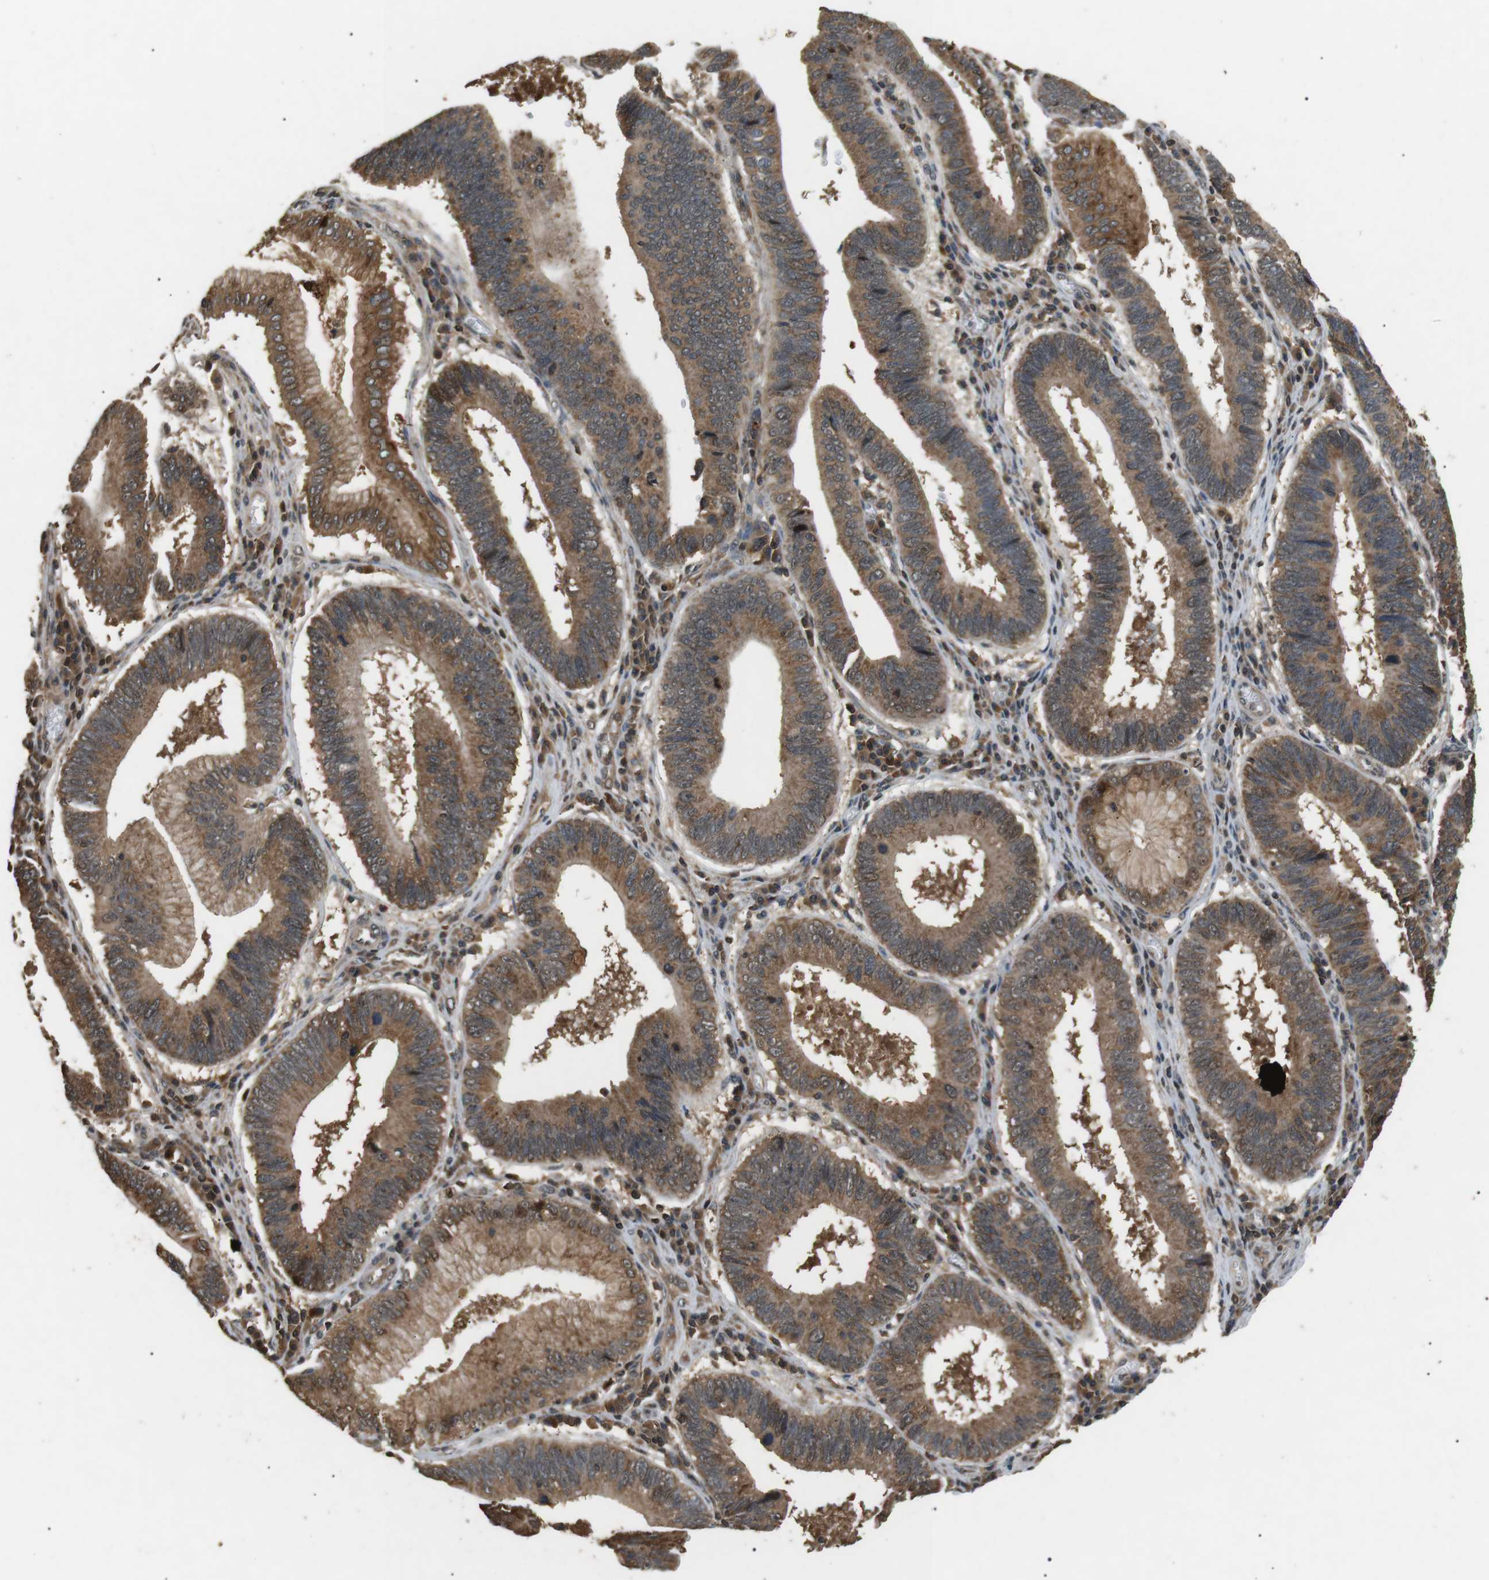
{"staining": {"intensity": "moderate", "quantity": ">75%", "location": "cytoplasmic/membranous"}, "tissue": "stomach cancer", "cell_type": "Tumor cells", "image_type": "cancer", "snomed": [{"axis": "morphology", "description": "Adenocarcinoma, NOS"}, {"axis": "topography", "description": "Stomach"}], "caption": "The photomicrograph shows immunohistochemical staining of stomach cancer. There is moderate cytoplasmic/membranous positivity is seen in about >75% of tumor cells. (Stains: DAB in brown, nuclei in blue, Microscopy: brightfield microscopy at high magnification).", "gene": "TBC1D15", "patient": {"sex": "male", "age": 59}}